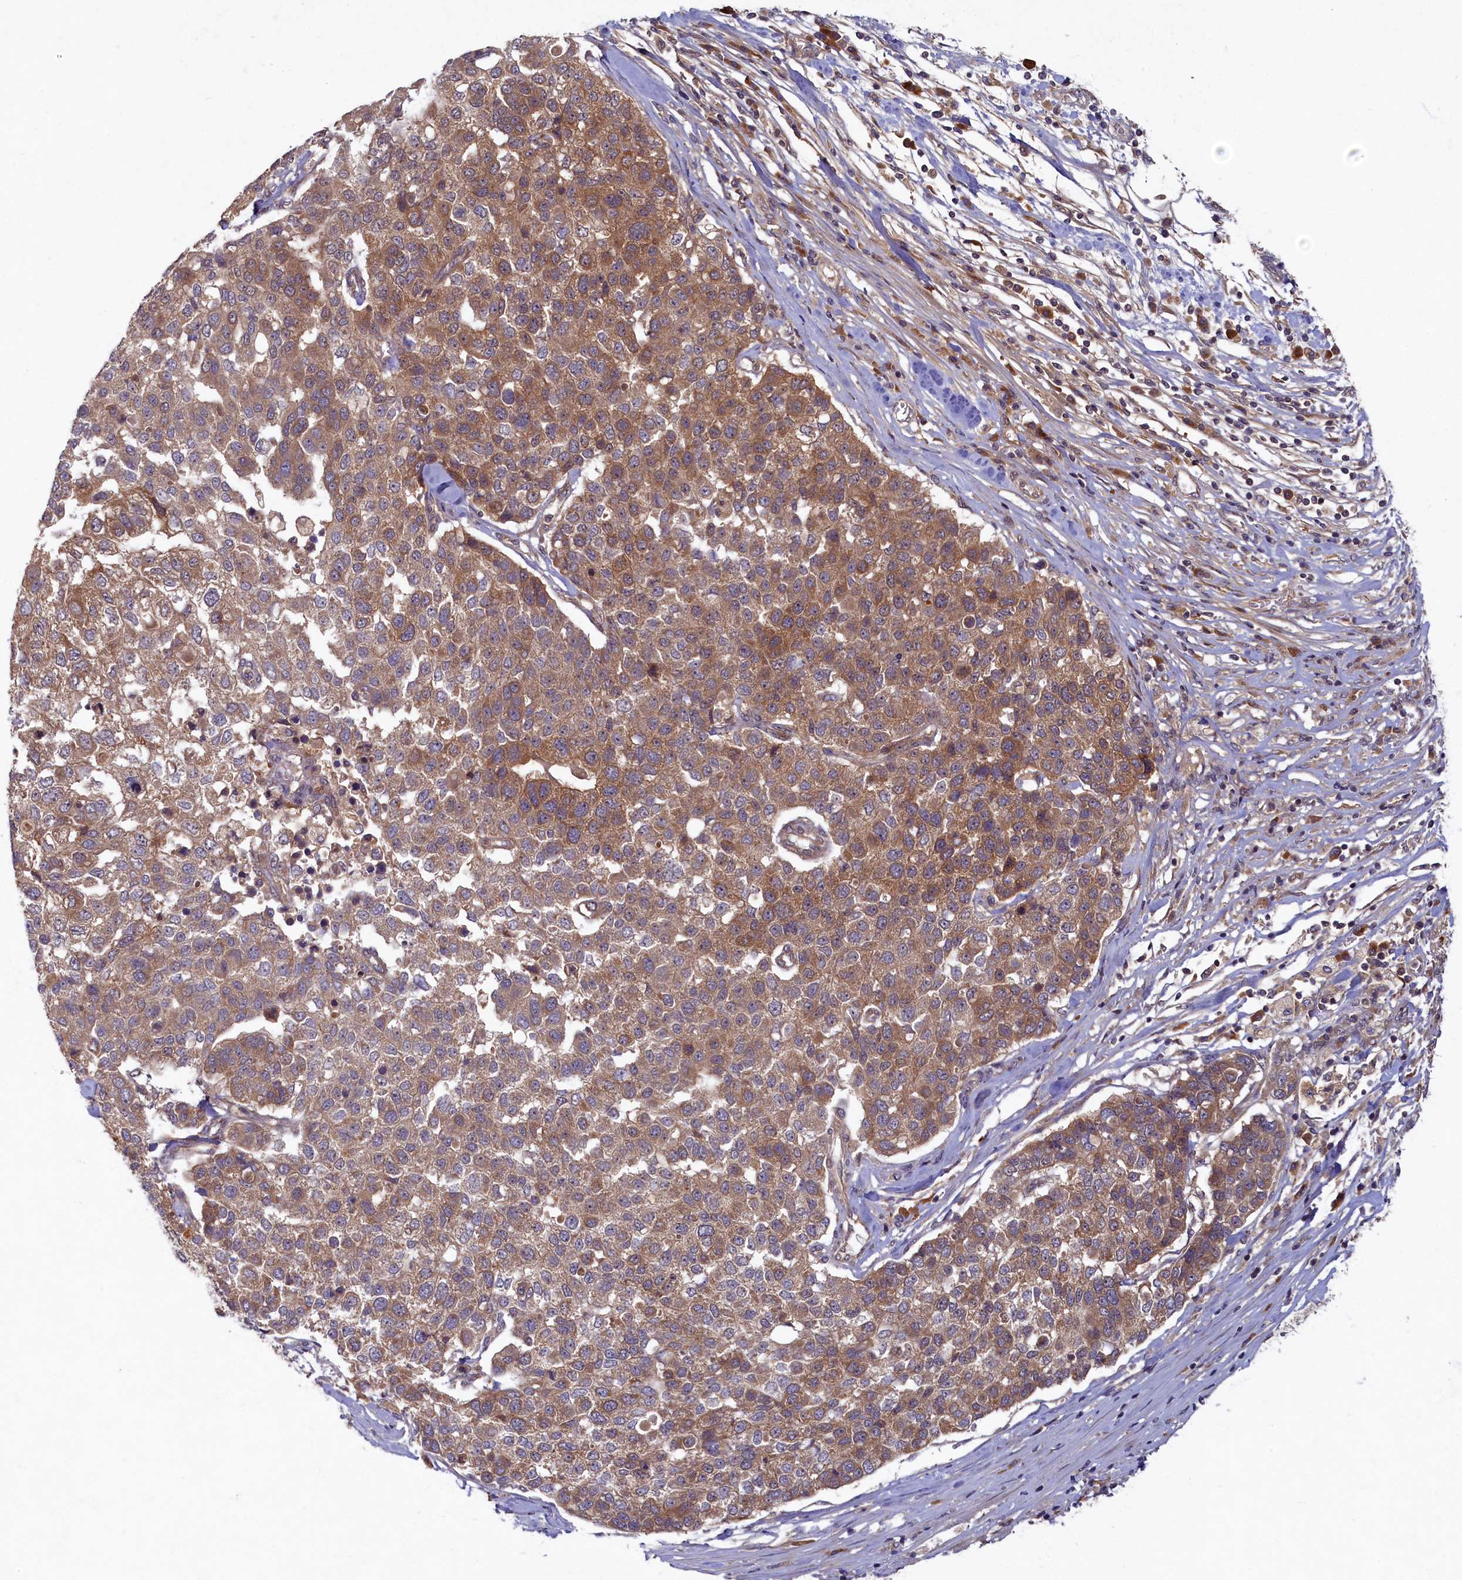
{"staining": {"intensity": "moderate", "quantity": ">75%", "location": "cytoplasmic/membranous"}, "tissue": "pancreatic cancer", "cell_type": "Tumor cells", "image_type": "cancer", "snomed": [{"axis": "morphology", "description": "Adenocarcinoma, NOS"}, {"axis": "topography", "description": "Pancreas"}], "caption": "Immunohistochemical staining of adenocarcinoma (pancreatic) demonstrates moderate cytoplasmic/membranous protein staining in approximately >75% of tumor cells. The protein of interest is shown in brown color, while the nuclei are stained blue.", "gene": "BICD1", "patient": {"sex": "female", "age": 61}}